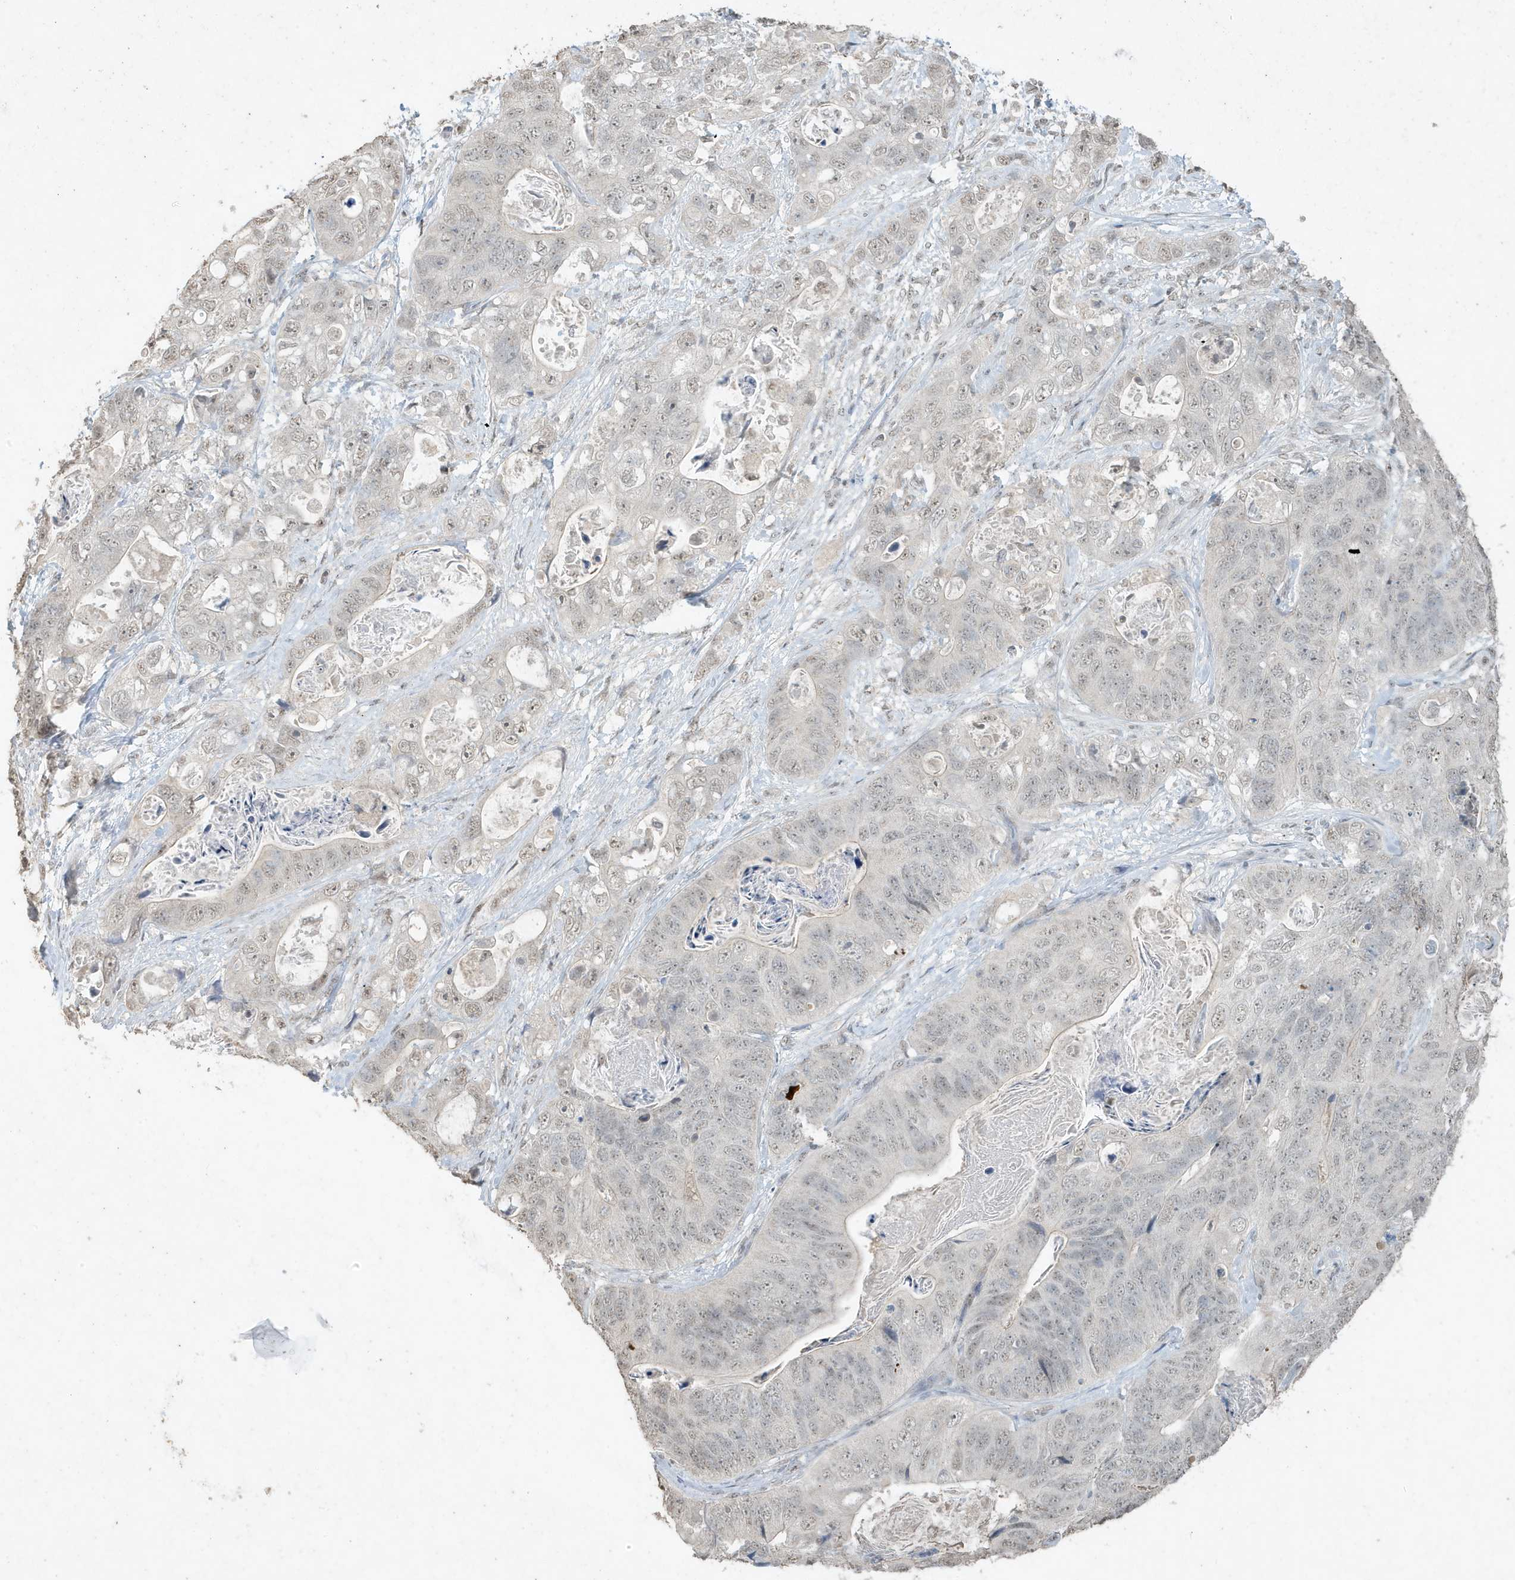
{"staining": {"intensity": "weak", "quantity": "<25%", "location": "nuclear"}, "tissue": "stomach cancer", "cell_type": "Tumor cells", "image_type": "cancer", "snomed": [{"axis": "morphology", "description": "Adenocarcinoma, NOS"}, {"axis": "topography", "description": "Stomach"}], "caption": "Tumor cells show no significant staining in stomach adenocarcinoma.", "gene": "DEFA1", "patient": {"sex": "female", "age": 89}}